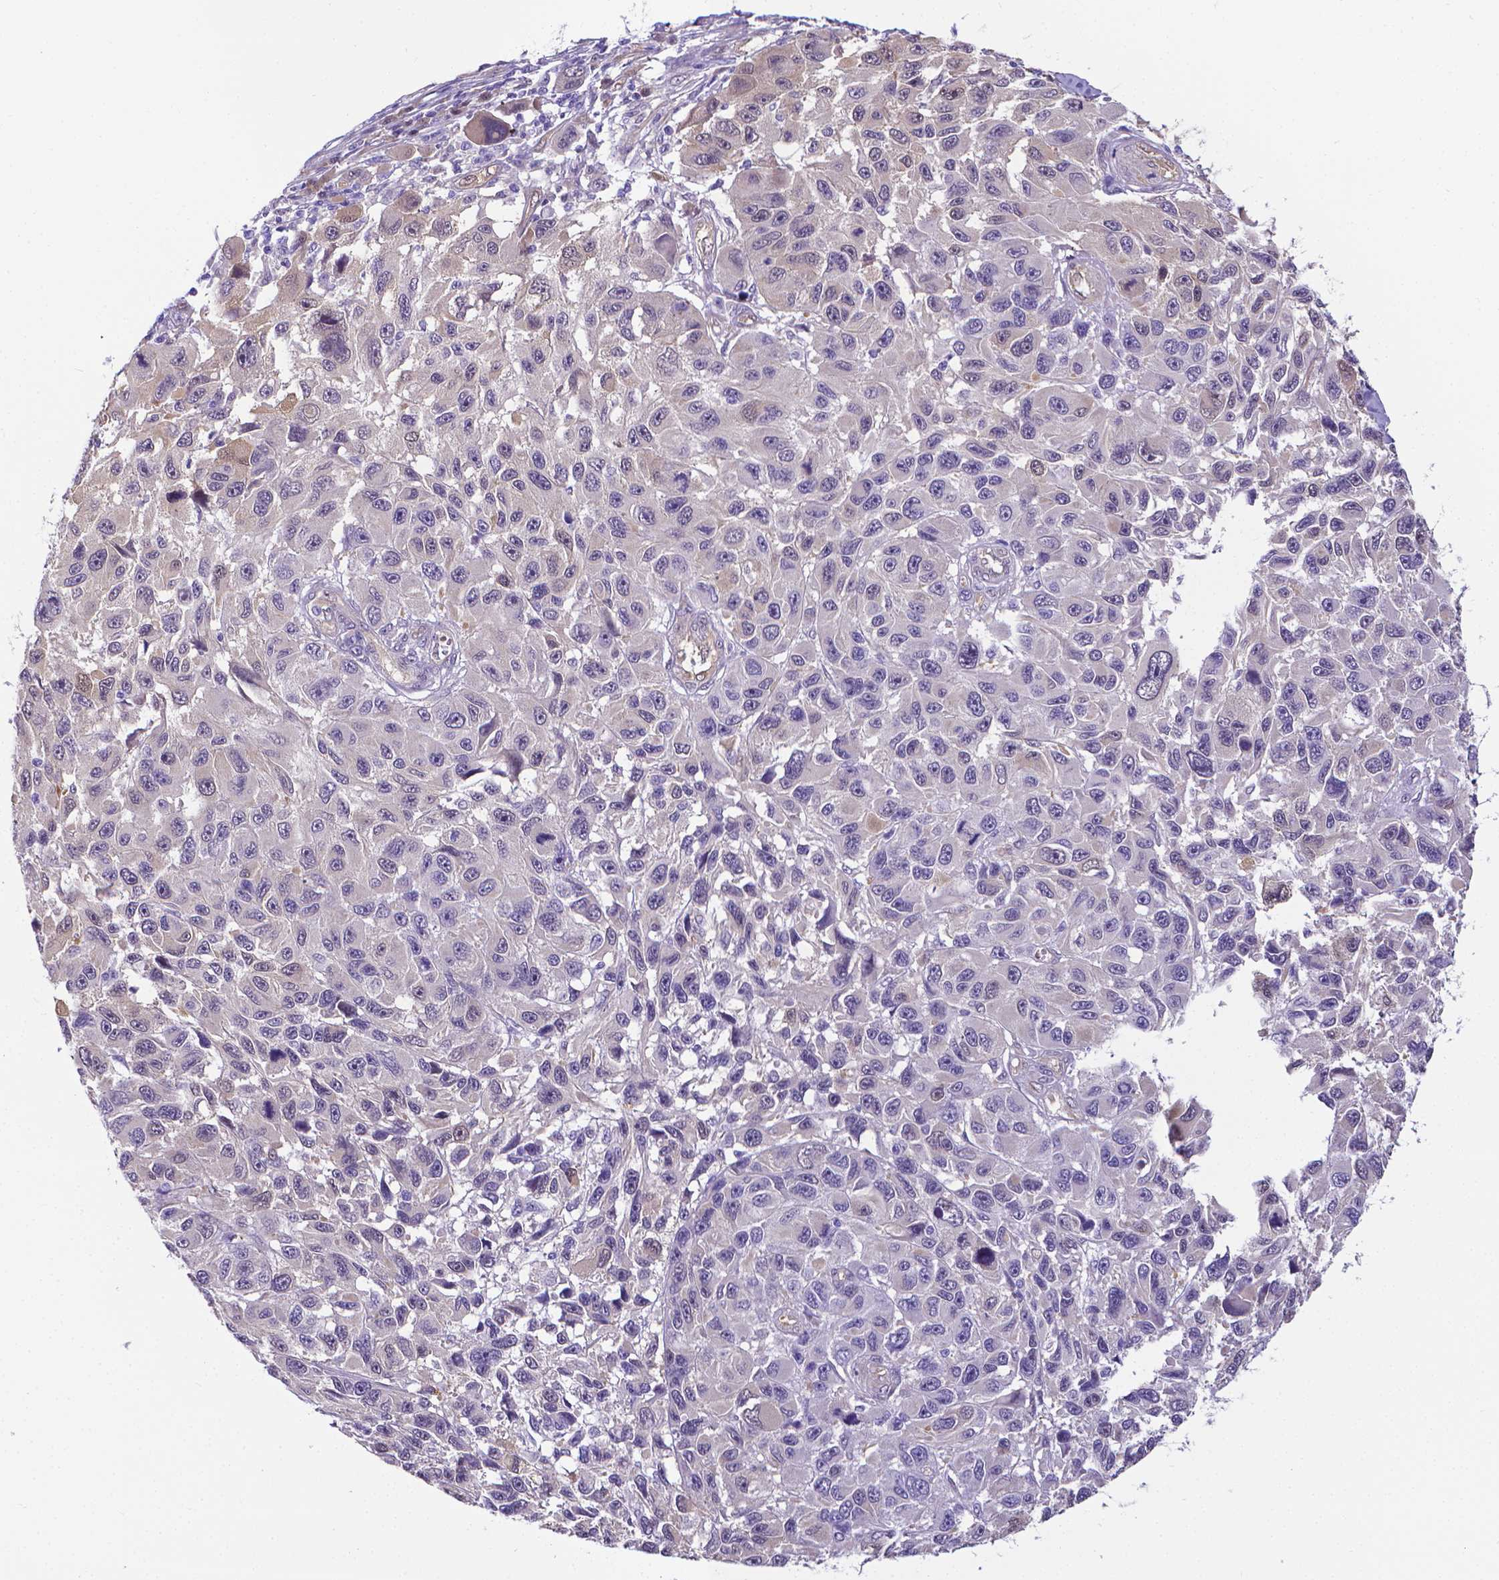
{"staining": {"intensity": "negative", "quantity": "none", "location": "none"}, "tissue": "melanoma", "cell_type": "Tumor cells", "image_type": "cancer", "snomed": [{"axis": "morphology", "description": "Malignant melanoma, NOS"}, {"axis": "topography", "description": "Skin"}], "caption": "A micrograph of malignant melanoma stained for a protein displays no brown staining in tumor cells.", "gene": "CLIC4", "patient": {"sex": "male", "age": 53}}